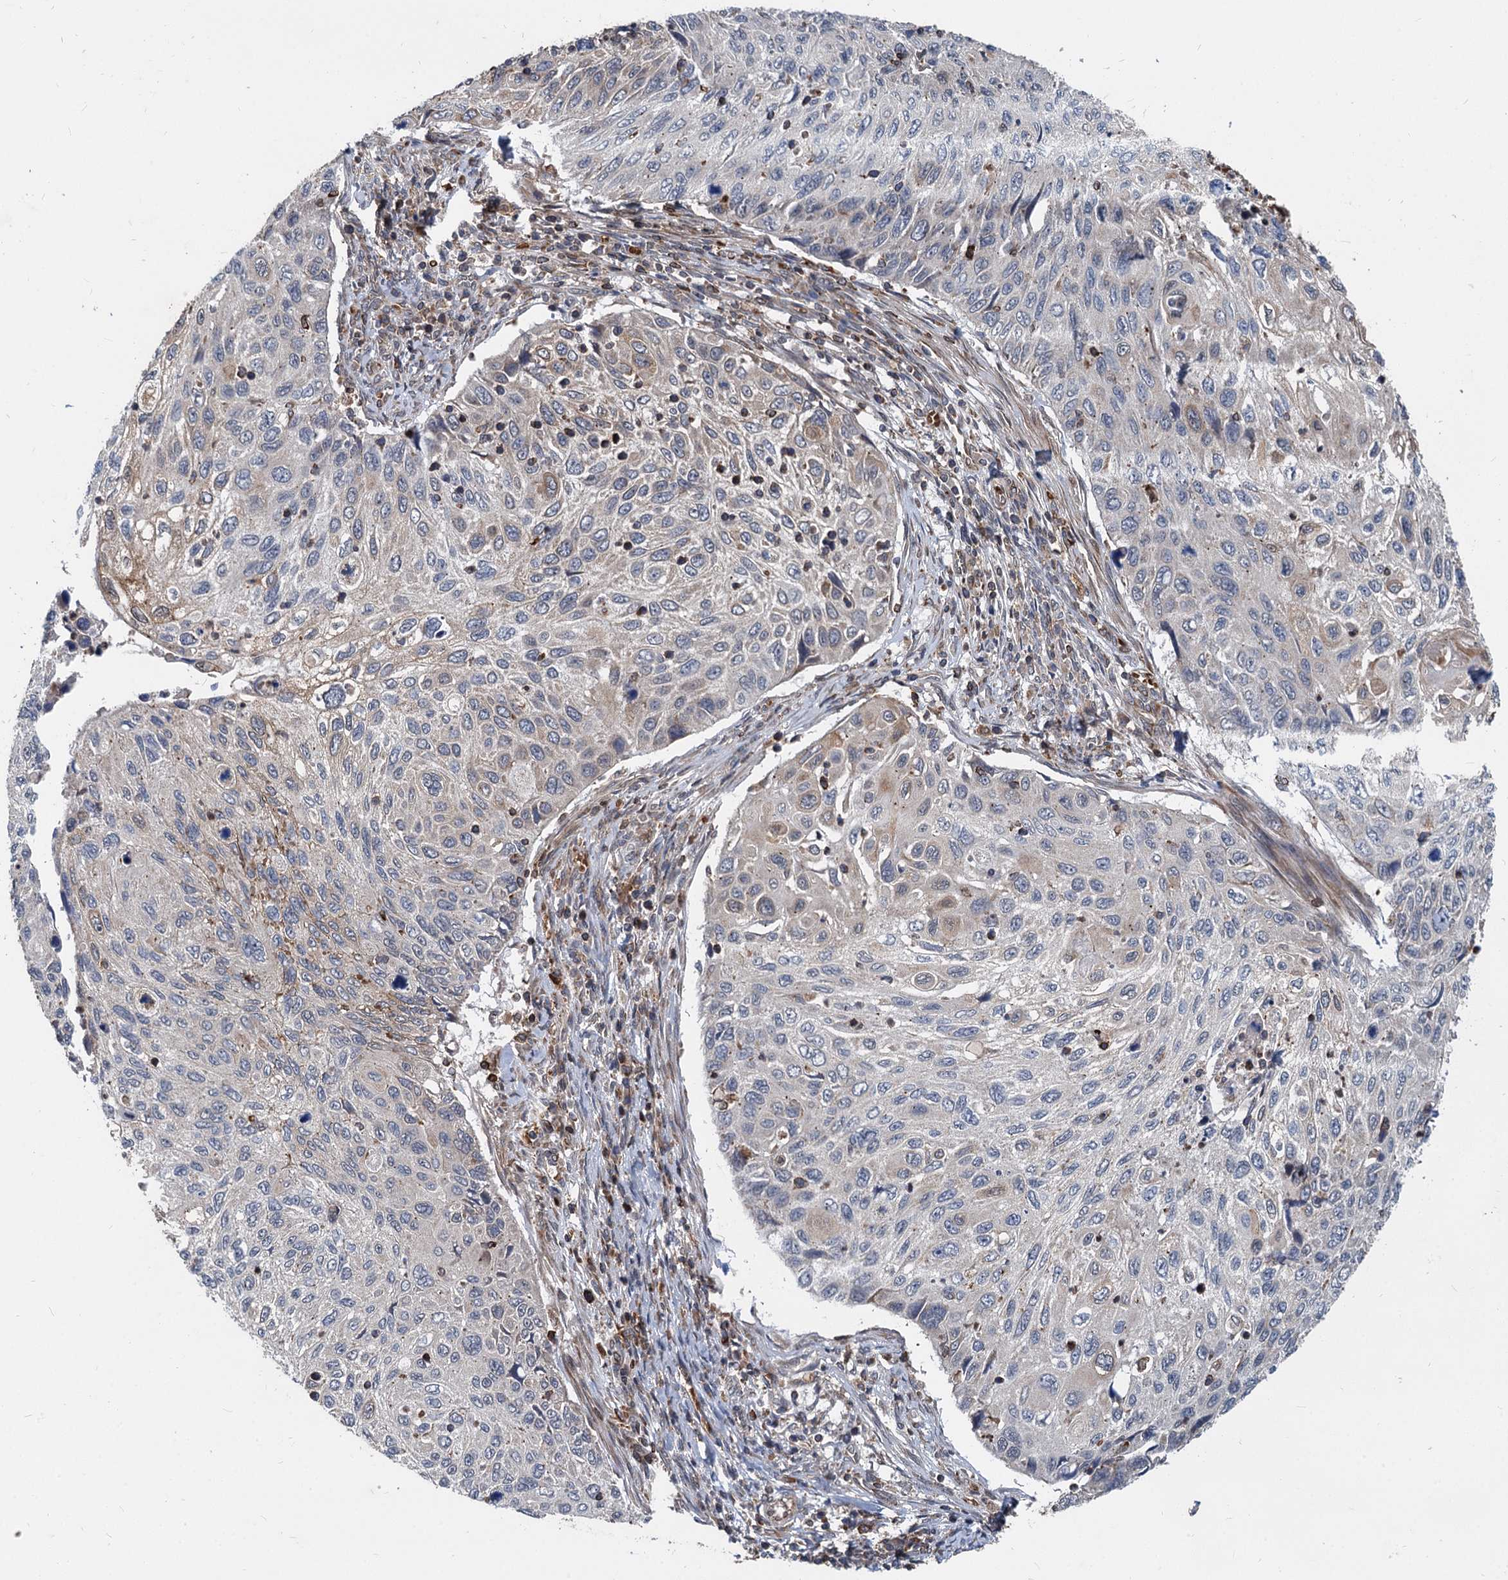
{"staining": {"intensity": "weak", "quantity": "<25%", "location": "cytoplasmic/membranous"}, "tissue": "cervical cancer", "cell_type": "Tumor cells", "image_type": "cancer", "snomed": [{"axis": "morphology", "description": "Squamous cell carcinoma, NOS"}, {"axis": "topography", "description": "Cervix"}], "caption": "The histopathology image displays no significant expression in tumor cells of cervical squamous cell carcinoma.", "gene": "STIM1", "patient": {"sex": "female", "age": 70}}